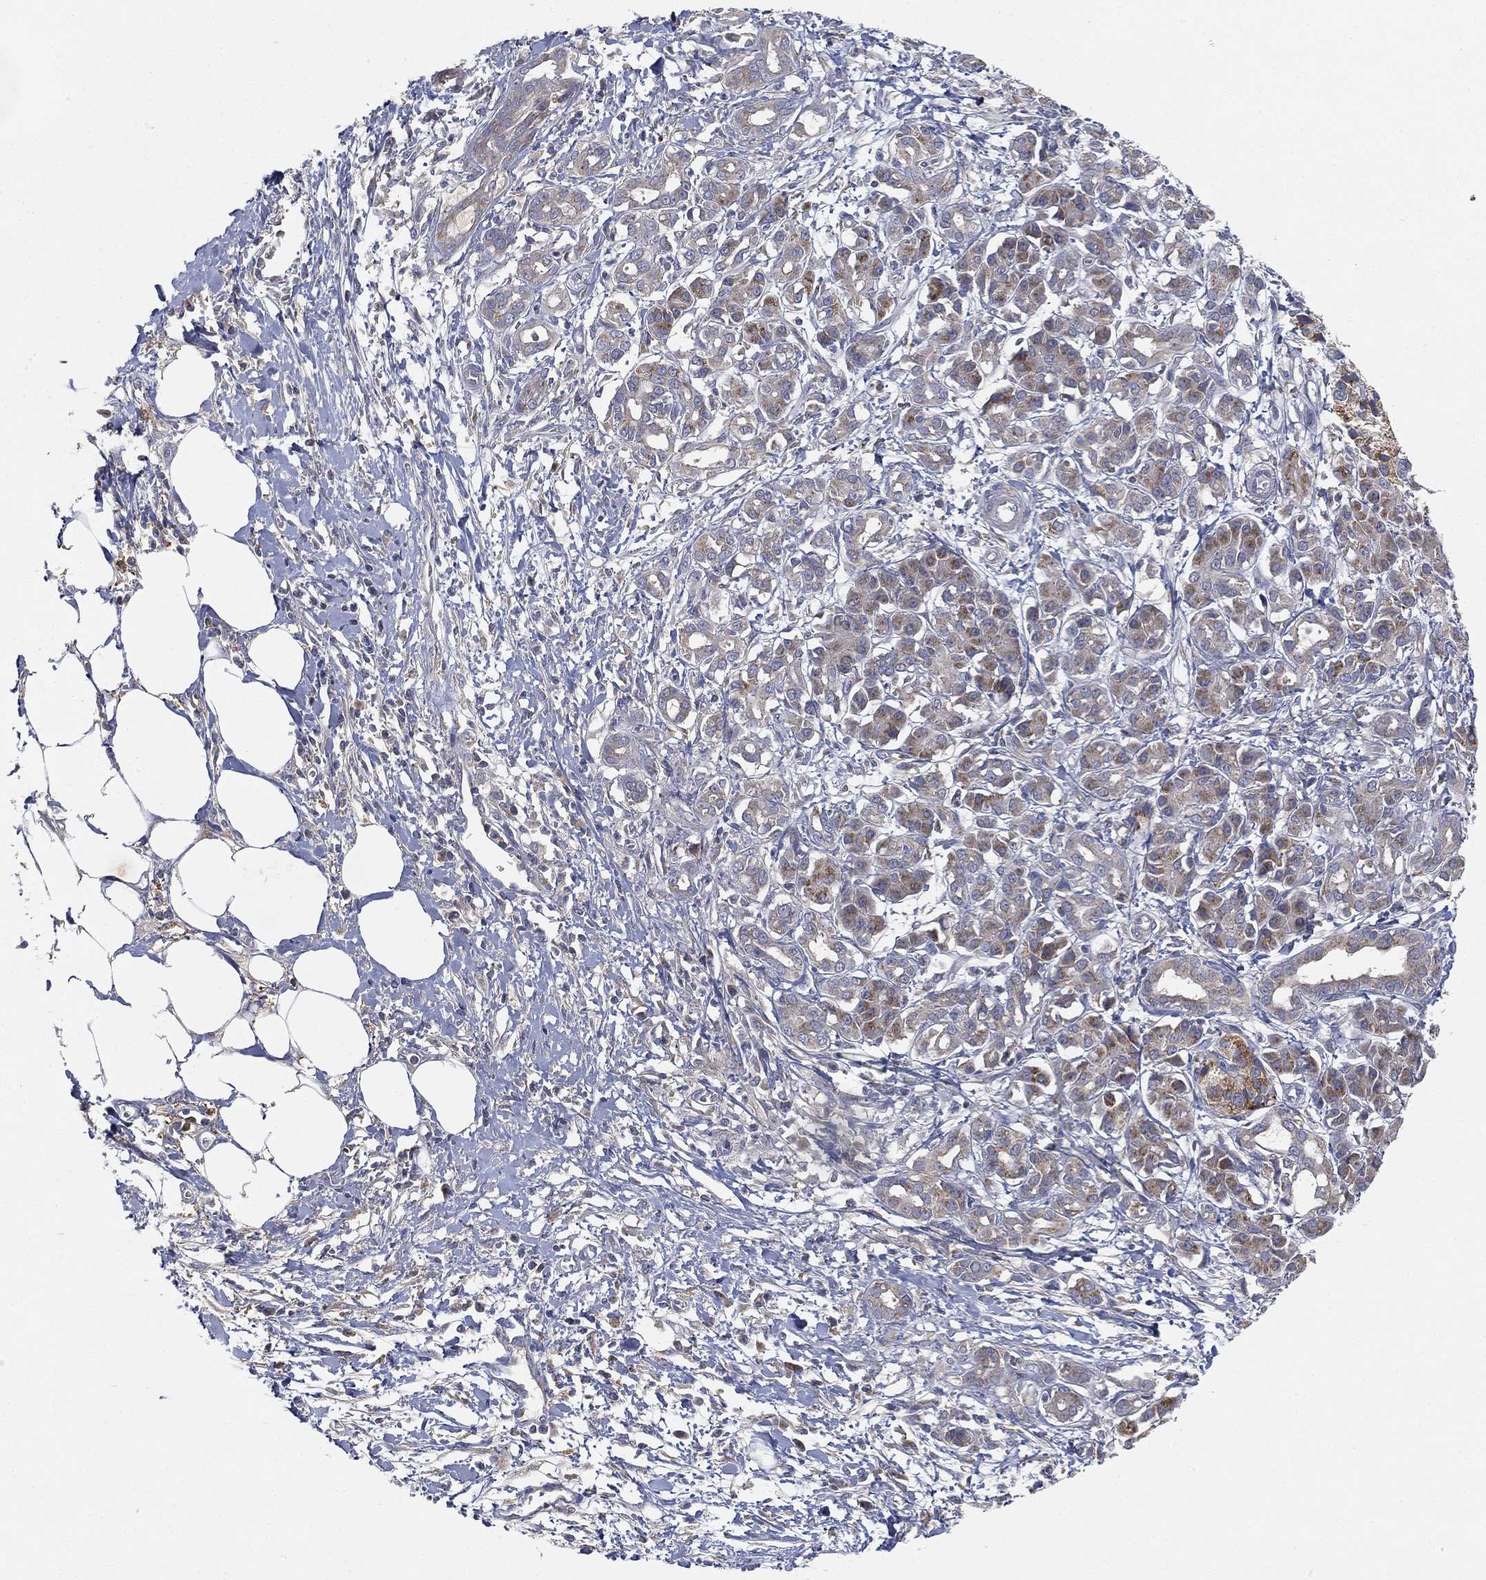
{"staining": {"intensity": "moderate", "quantity": "<25%", "location": "cytoplasmic/membranous"}, "tissue": "pancreatic cancer", "cell_type": "Tumor cells", "image_type": "cancer", "snomed": [{"axis": "morphology", "description": "Adenocarcinoma, NOS"}, {"axis": "topography", "description": "Pancreas"}], "caption": "The micrograph exhibits immunohistochemical staining of pancreatic adenocarcinoma. There is moderate cytoplasmic/membranous expression is seen in approximately <25% of tumor cells.", "gene": "CTSL", "patient": {"sex": "male", "age": 72}}